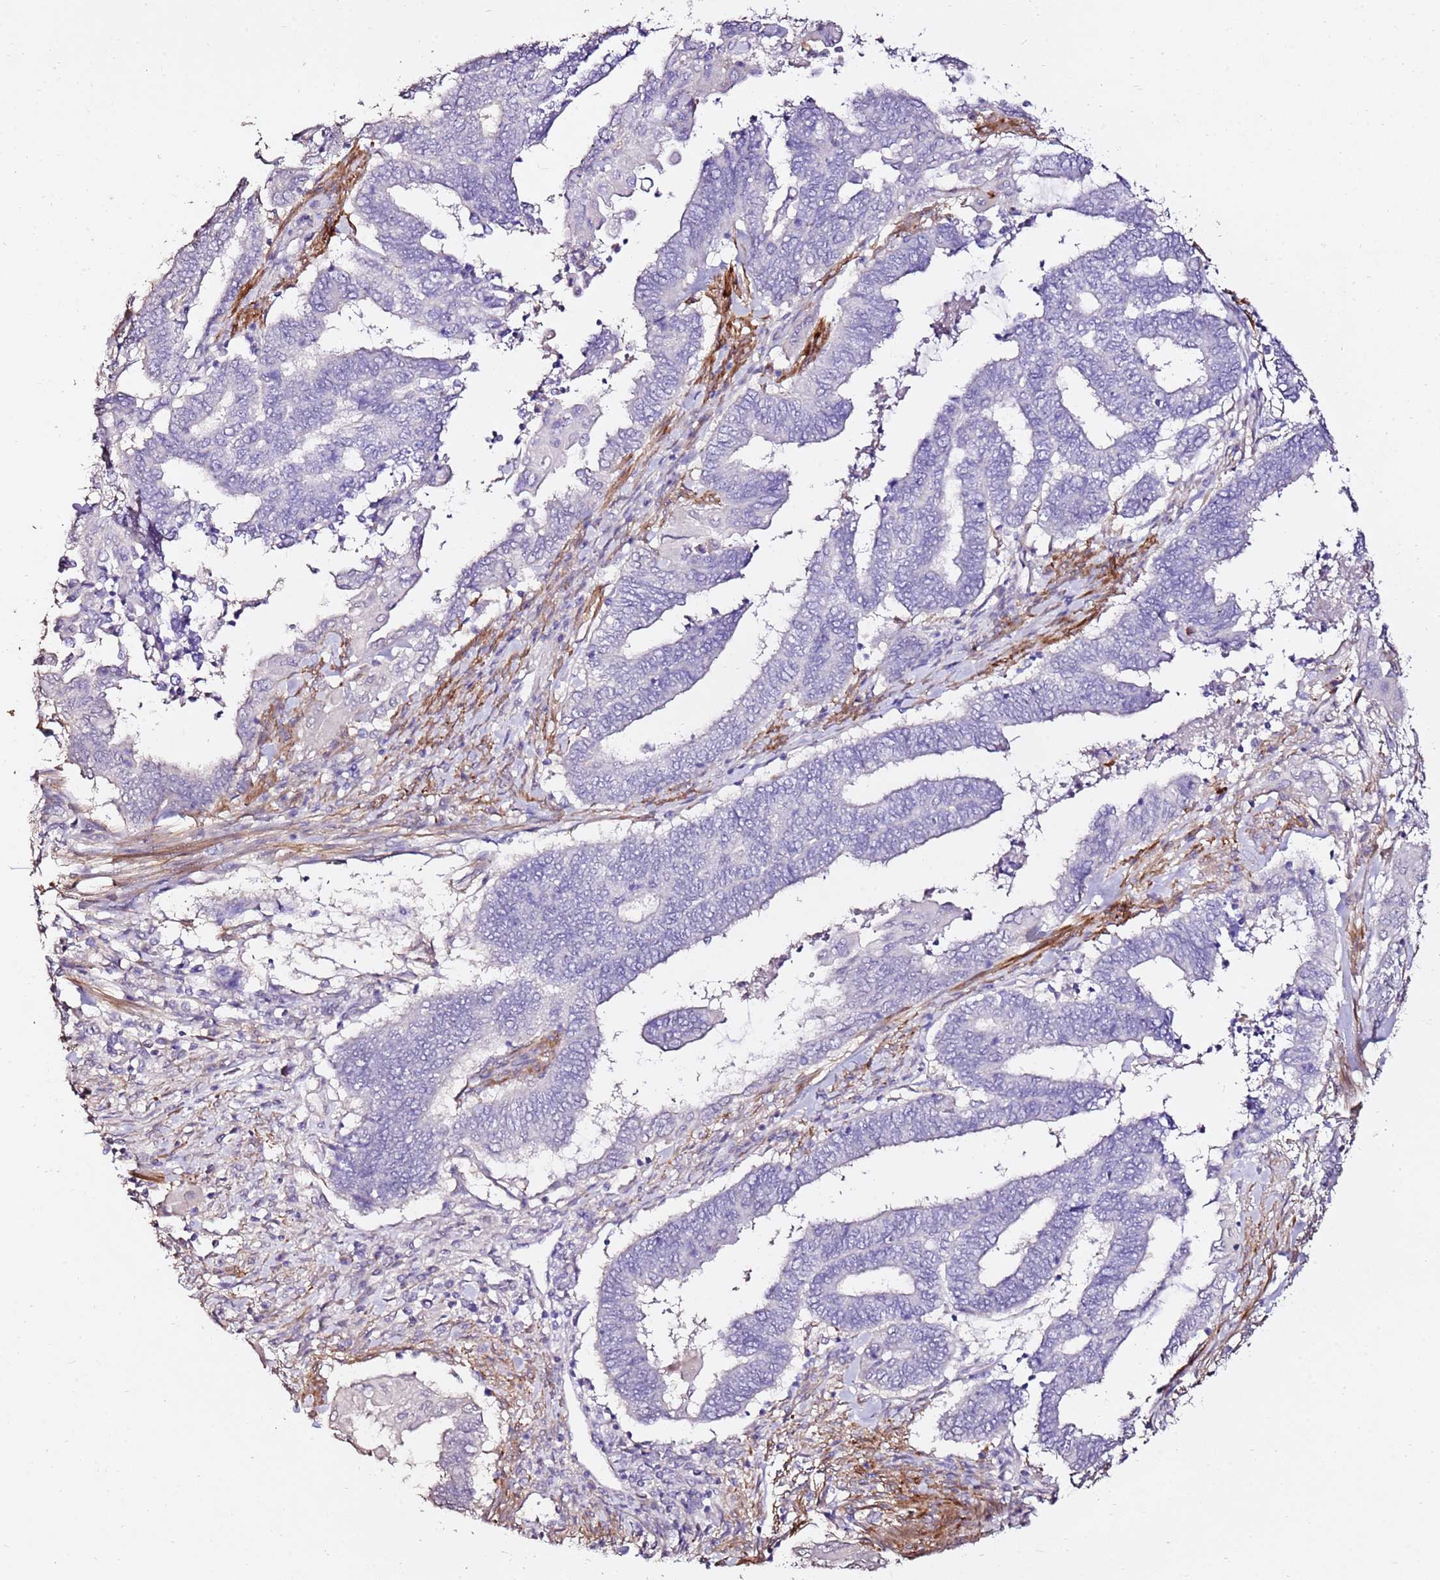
{"staining": {"intensity": "negative", "quantity": "none", "location": "none"}, "tissue": "endometrial cancer", "cell_type": "Tumor cells", "image_type": "cancer", "snomed": [{"axis": "morphology", "description": "Adenocarcinoma, NOS"}, {"axis": "topography", "description": "Uterus"}, {"axis": "topography", "description": "Endometrium"}], "caption": "This is a histopathology image of IHC staining of endometrial adenocarcinoma, which shows no positivity in tumor cells.", "gene": "ART5", "patient": {"sex": "female", "age": 70}}